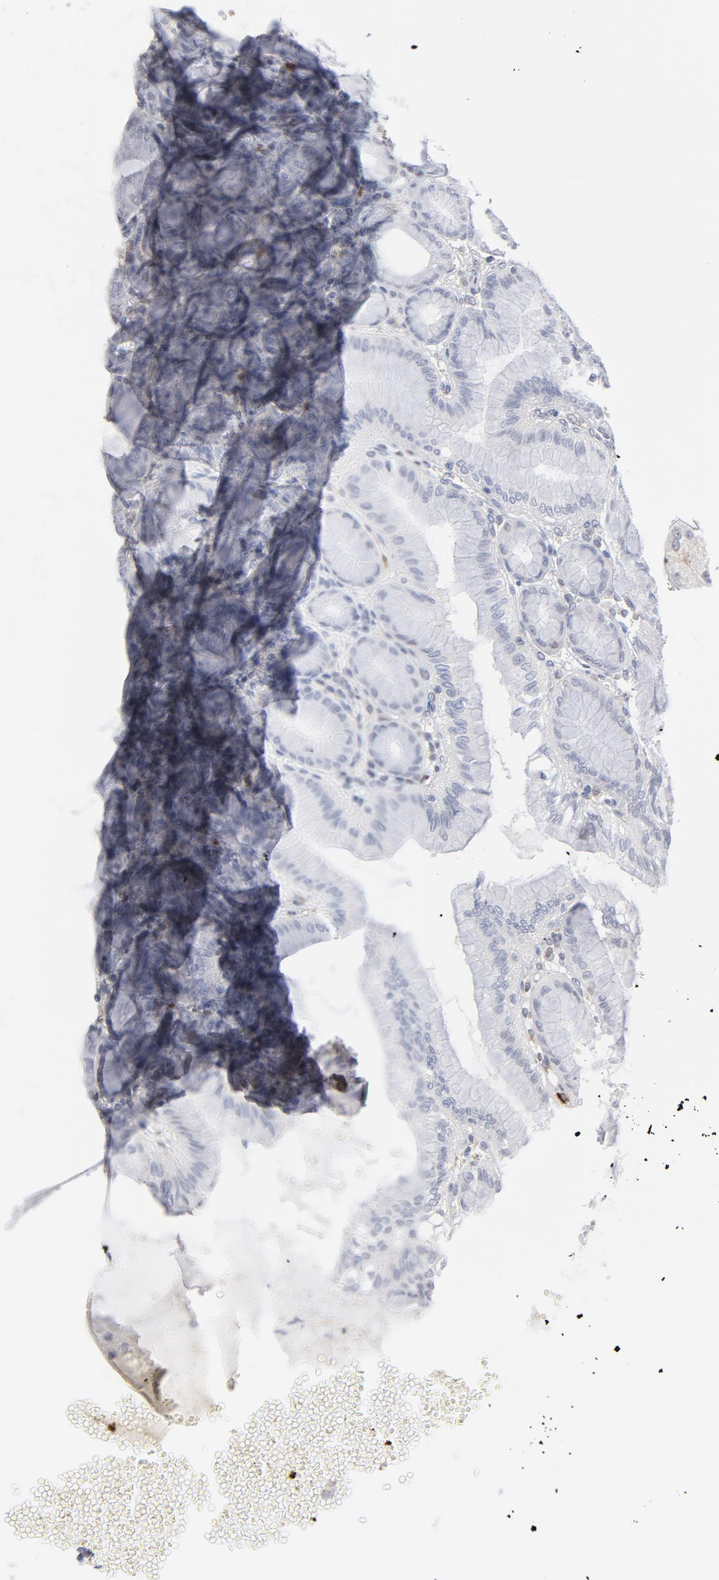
{"staining": {"intensity": "weak", "quantity": "<25%", "location": "nuclear"}, "tissue": "stomach", "cell_type": "Glandular cells", "image_type": "normal", "snomed": [{"axis": "morphology", "description": "Normal tissue, NOS"}, {"axis": "topography", "description": "Stomach"}, {"axis": "topography", "description": "Stomach, lower"}], "caption": "Benign stomach was stained to show a protein in brown. There is no significant expression in glandular cells. The staining was performed using DAB (3,3'-diaminobenzidine) to visualize the protein expression in brown, while the nuclei were stained in blue with hematoxylin (Magnification: 20x).", "gene": "PNMA1", "patient": {"sex": "male", "age": 76}}